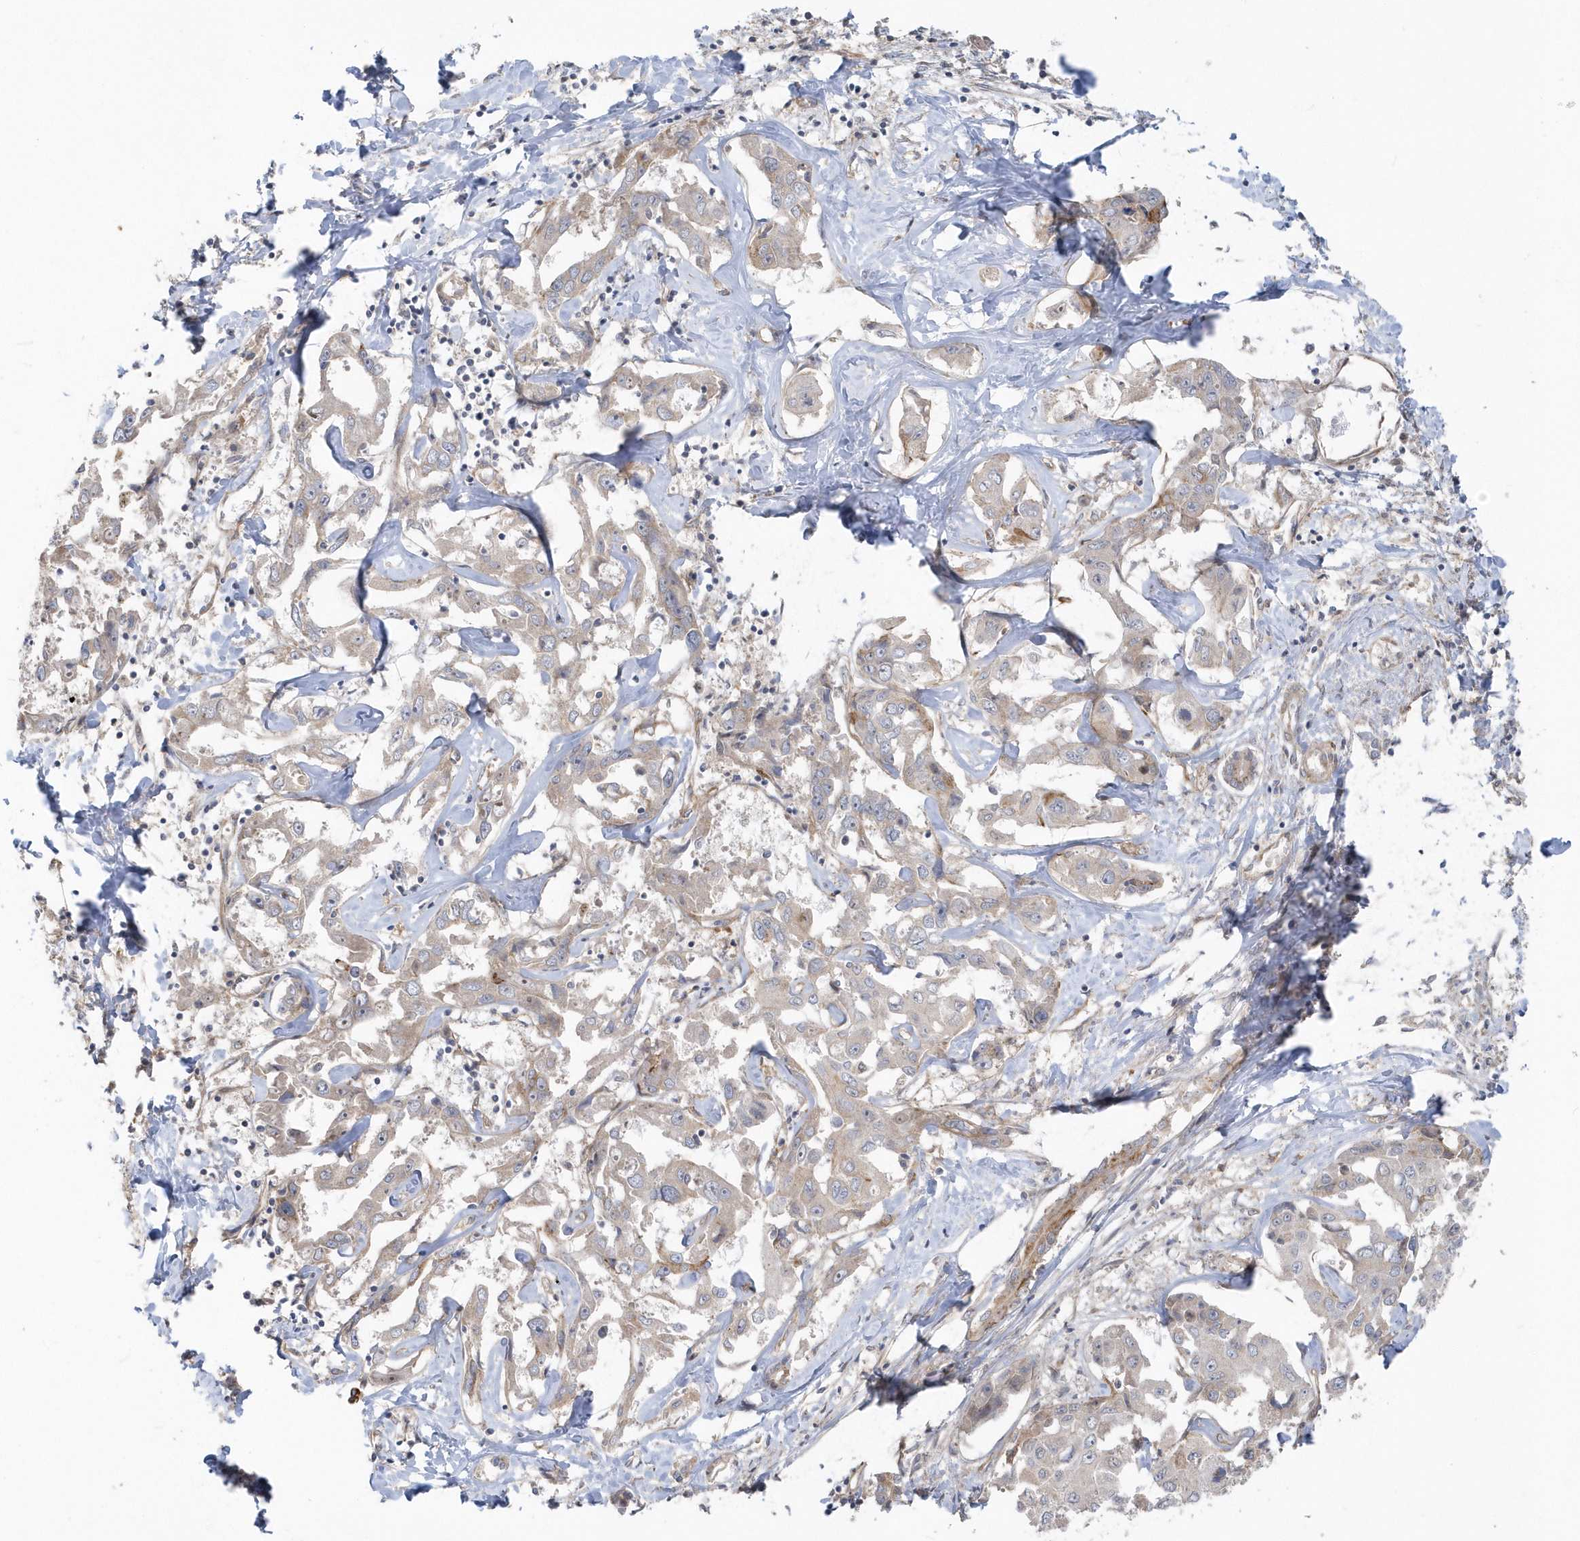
{"staining": {"intensity": "negative", "quantity": "none", "location": "none"}, "tissue": "liver cancer", "cell_type": "Tumor cells", "image_type": "cancer", "snomed": [{"axis": "morphology", "description": "Cholangiocarcinoma"}, {"axis": "topography", "description": "Liver"}], "caption": "A high-resolution photomicrograph shows immunohistochemistry (IHC) staining of cholangiocarcinoma (liver), which reveals no significant staining in tumor cells. The staining was performed using DAB (3,3'-diaminobenzidine) to visualize the protein expression in brown, while the nuclei were stained in blue with hematoxylin (Magnification: 20x).", "gene": "ACTR1A", "patient": {"sex": "male", "age": 59}}